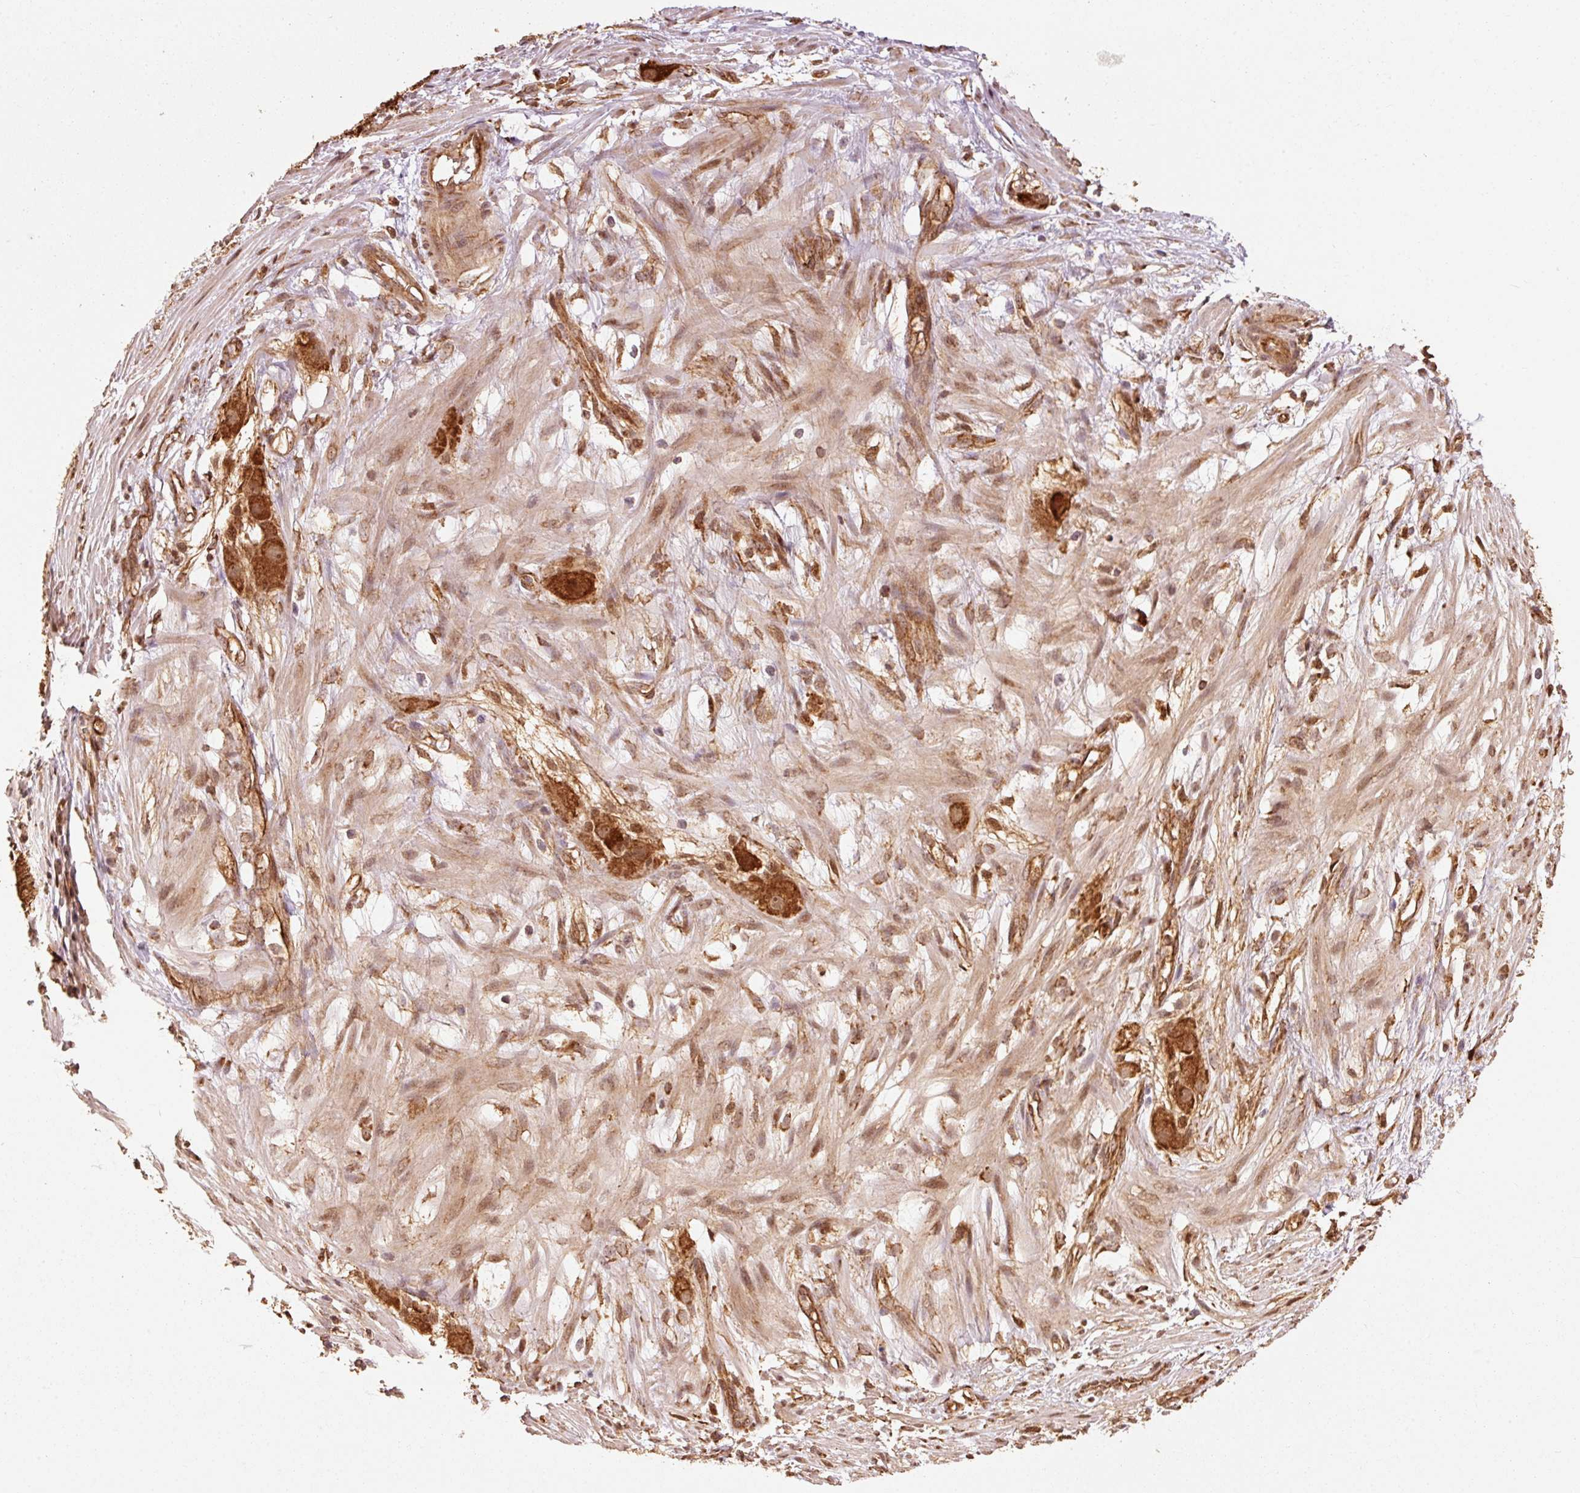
{"staining": {"intensity": "strong", "quantity": ">75%", "location": "cytoplasmic/membranous"}, "tissue": "ovarian cancer", "cell_type": "Tumor cells", "image_type": "cancer", "snomed": [{"axis": "morphology", "description": "Carcinoma, endometroid"}, {"axis": "topography", "description": "Appendix"}, {"axis": "topography", "description": "Ovary"}], "caption": "Ovarian cancer stained with immunohistochemistry (IHC) shows strong cytoplasmic/membranous staining in about >75% of tumor cells.", "gene": "MRPL16", "patient": {"sex": "female", "age": 42}}